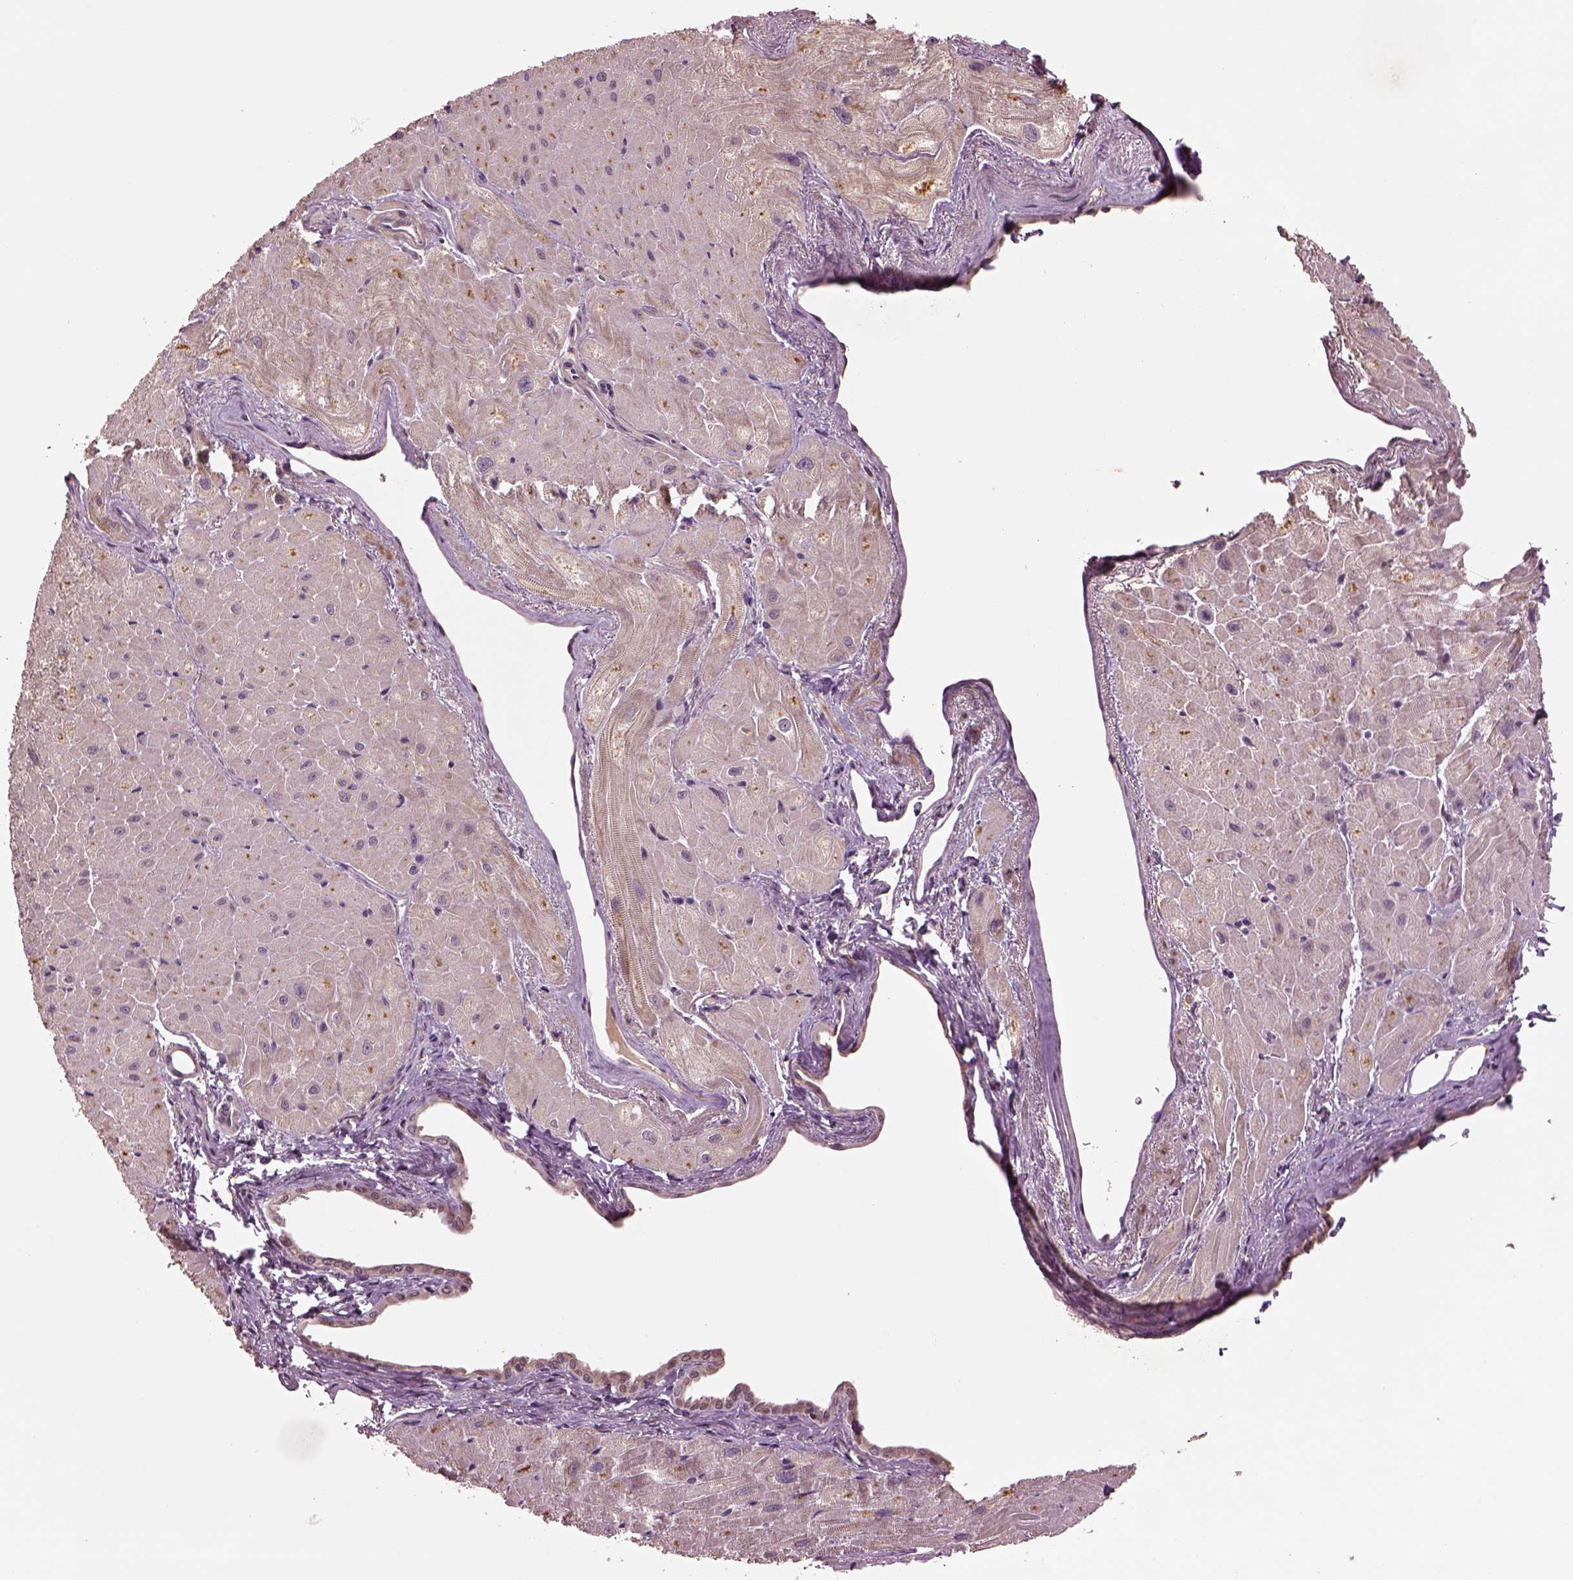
{"staining": {"intensity": "weak", "quantity": ">75%", "location": "cytoplasmic/membranous"}, "tissue": "heart muscle", "cell_type": "Cardiomyocytes", "image_type": "normal", "snomed": [{"axis": "morphology", "description": "Normal tissue, NOS"}, {"axis": "topography", "description": "Heart"}], "caption": "Immunohistochemistry (IHC) (DAB (3,3'-diaminobenzidine)) staining of normal human heart muscle demonstrates weak cytoplasmic/membranous protein expression in about >75% of cardiomyocytes.", "gene": "MTHFS", "patient": {"sex": "male", "age": 62}}